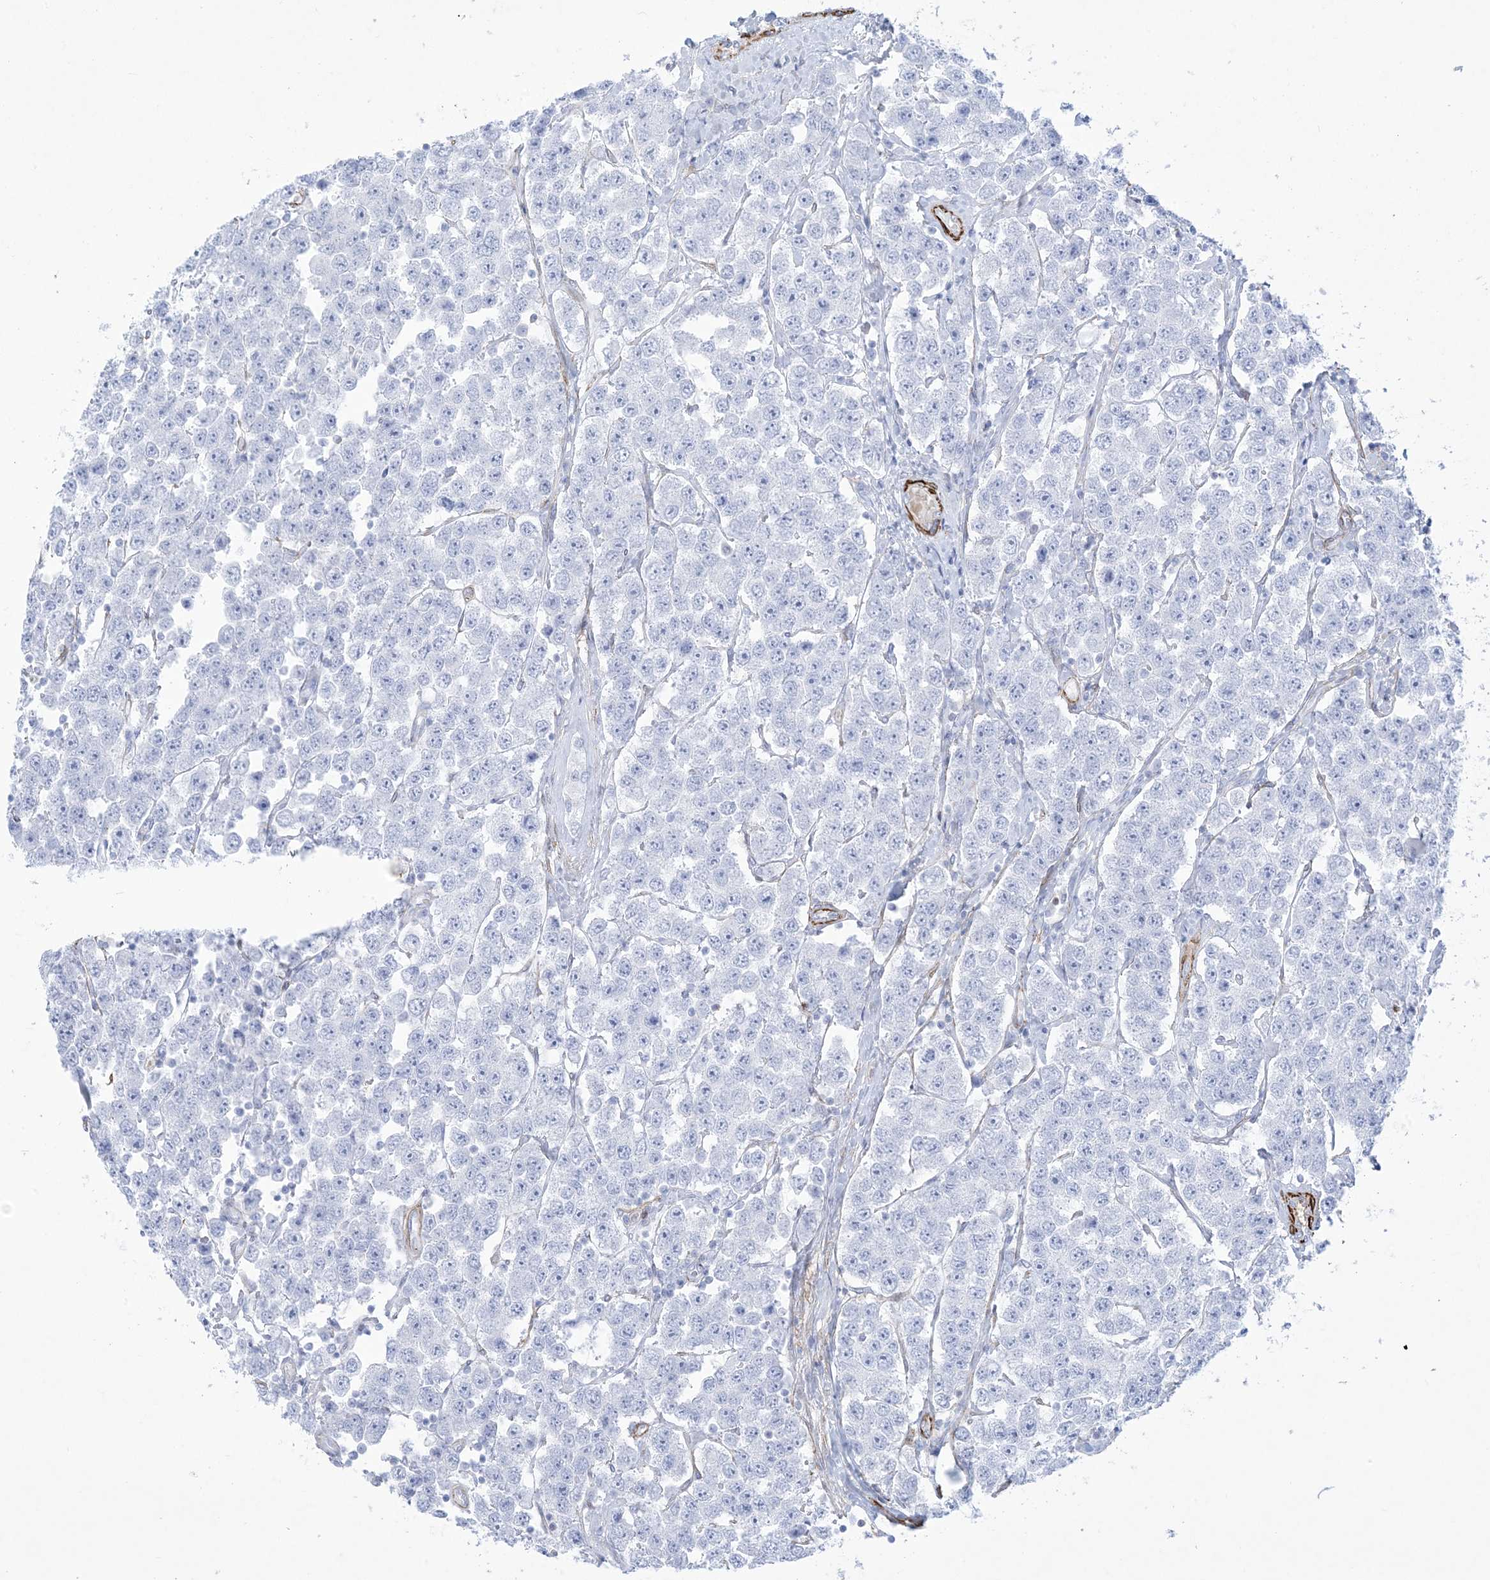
{"staining": {"intensity": "negative", "quantity": "none", "location": "none"}, "tissue": "testis cancer", "cell_type": "Tumor cells", "image_type": "cancer", "snomed": [{"axis": "morphology", "description": "Seminoma, NOS"}, {"axis": "topography", "description": "Testis"}], "caption": "This is an IHC image of human testis cancer. There is no positivity in tumor cells.", "gene": "B3GNT7", "patient": {"sex": "male", "age": 28}}